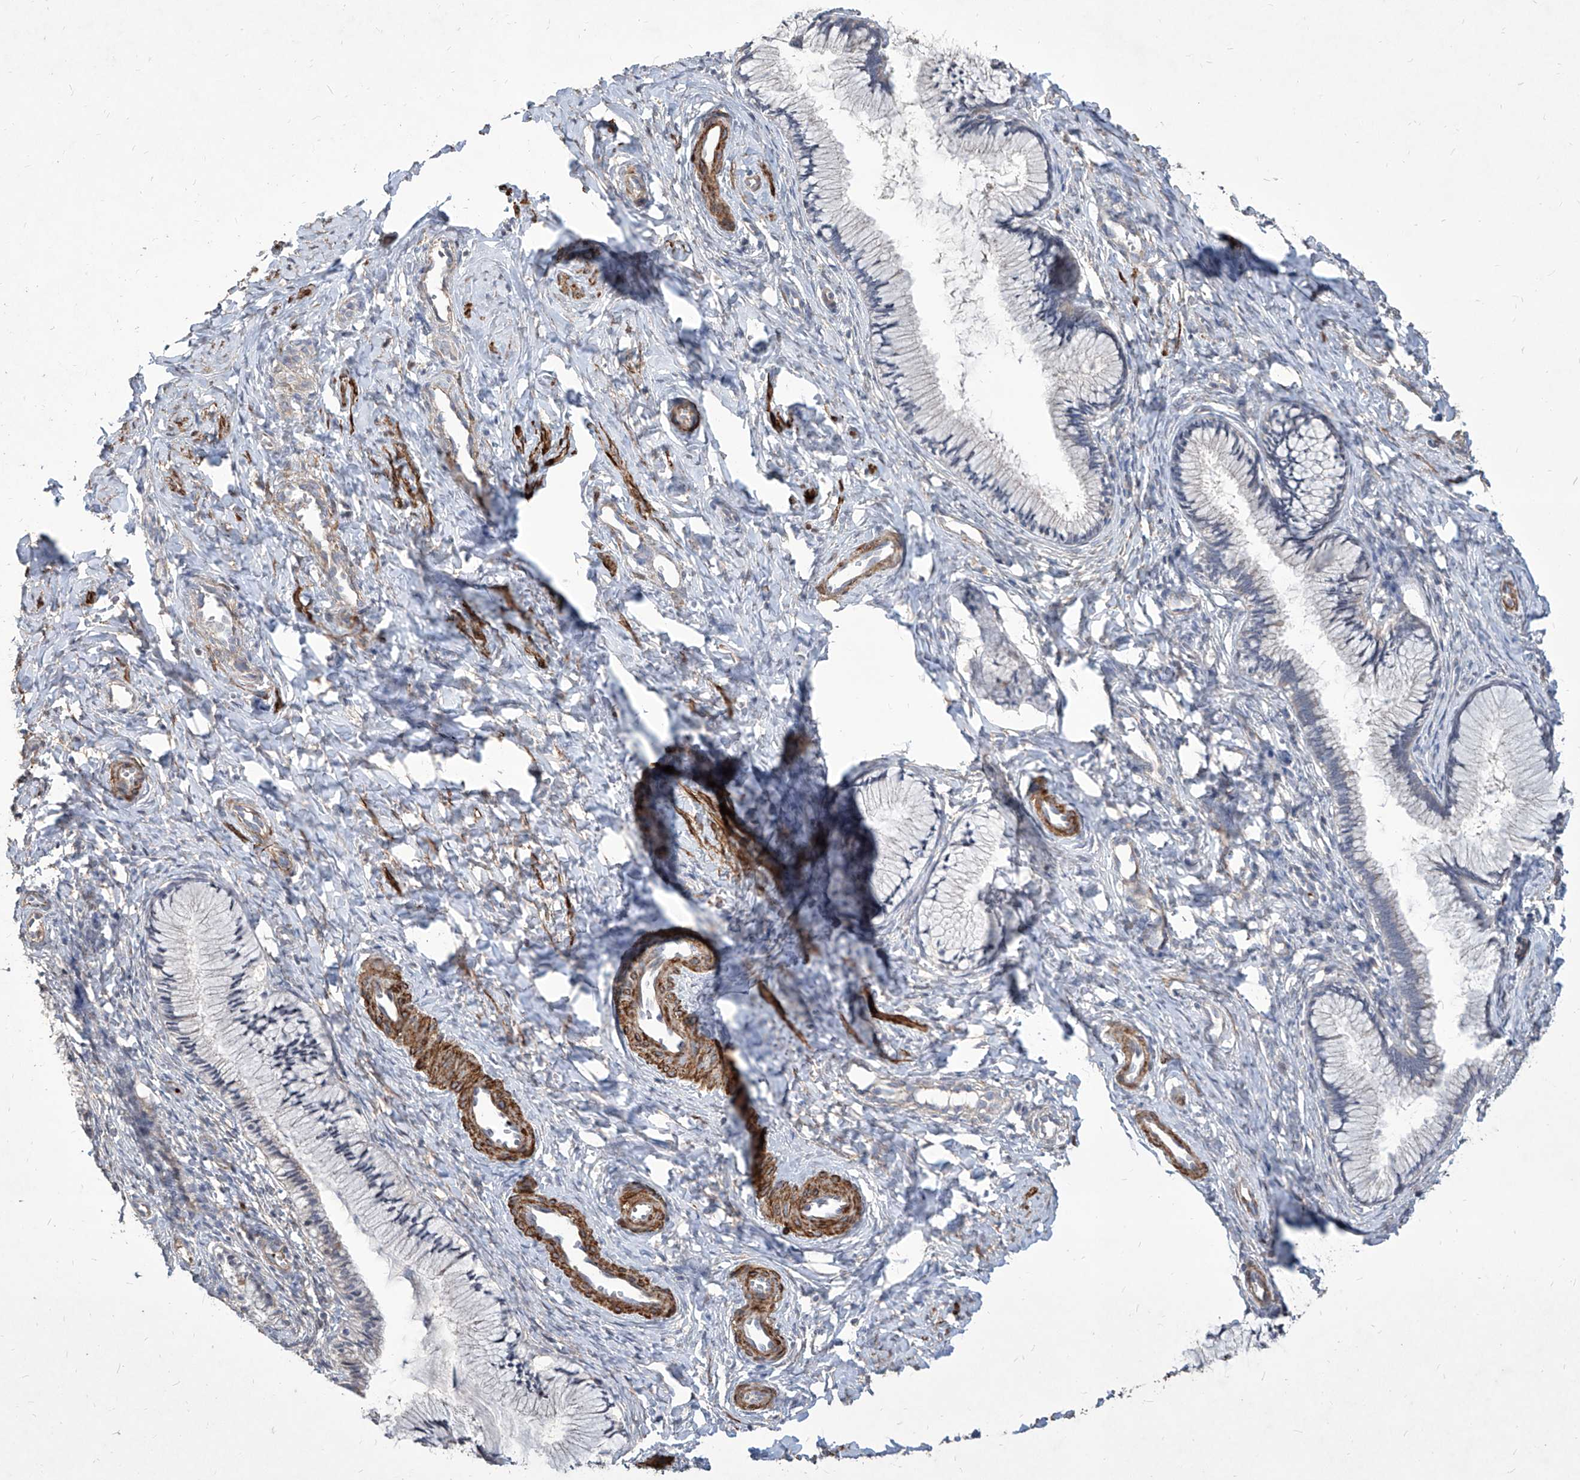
{"staining": {"intensity": "weak", "quantity": "<25%", "location": "cytoplasmic/membranous"}, "tissue": "cervix", "cell_type": "Glandular cells", "image_type": "normal", "snomed": [{"axis": "morphology", "description": "Normal tissue, NOS"}, {"axis": "topography", "description": "Cervix"}], "caption": "High power microscopy image of an immunohistochemistry photomicrograph of benign cervix, revealing no significant positivity in glandular cells. (DAB (3,3'-diaminobenzidine) IHC, high magnification).", "gene": "FAM83B", "patient": {"sex": "female", "age": 27}}